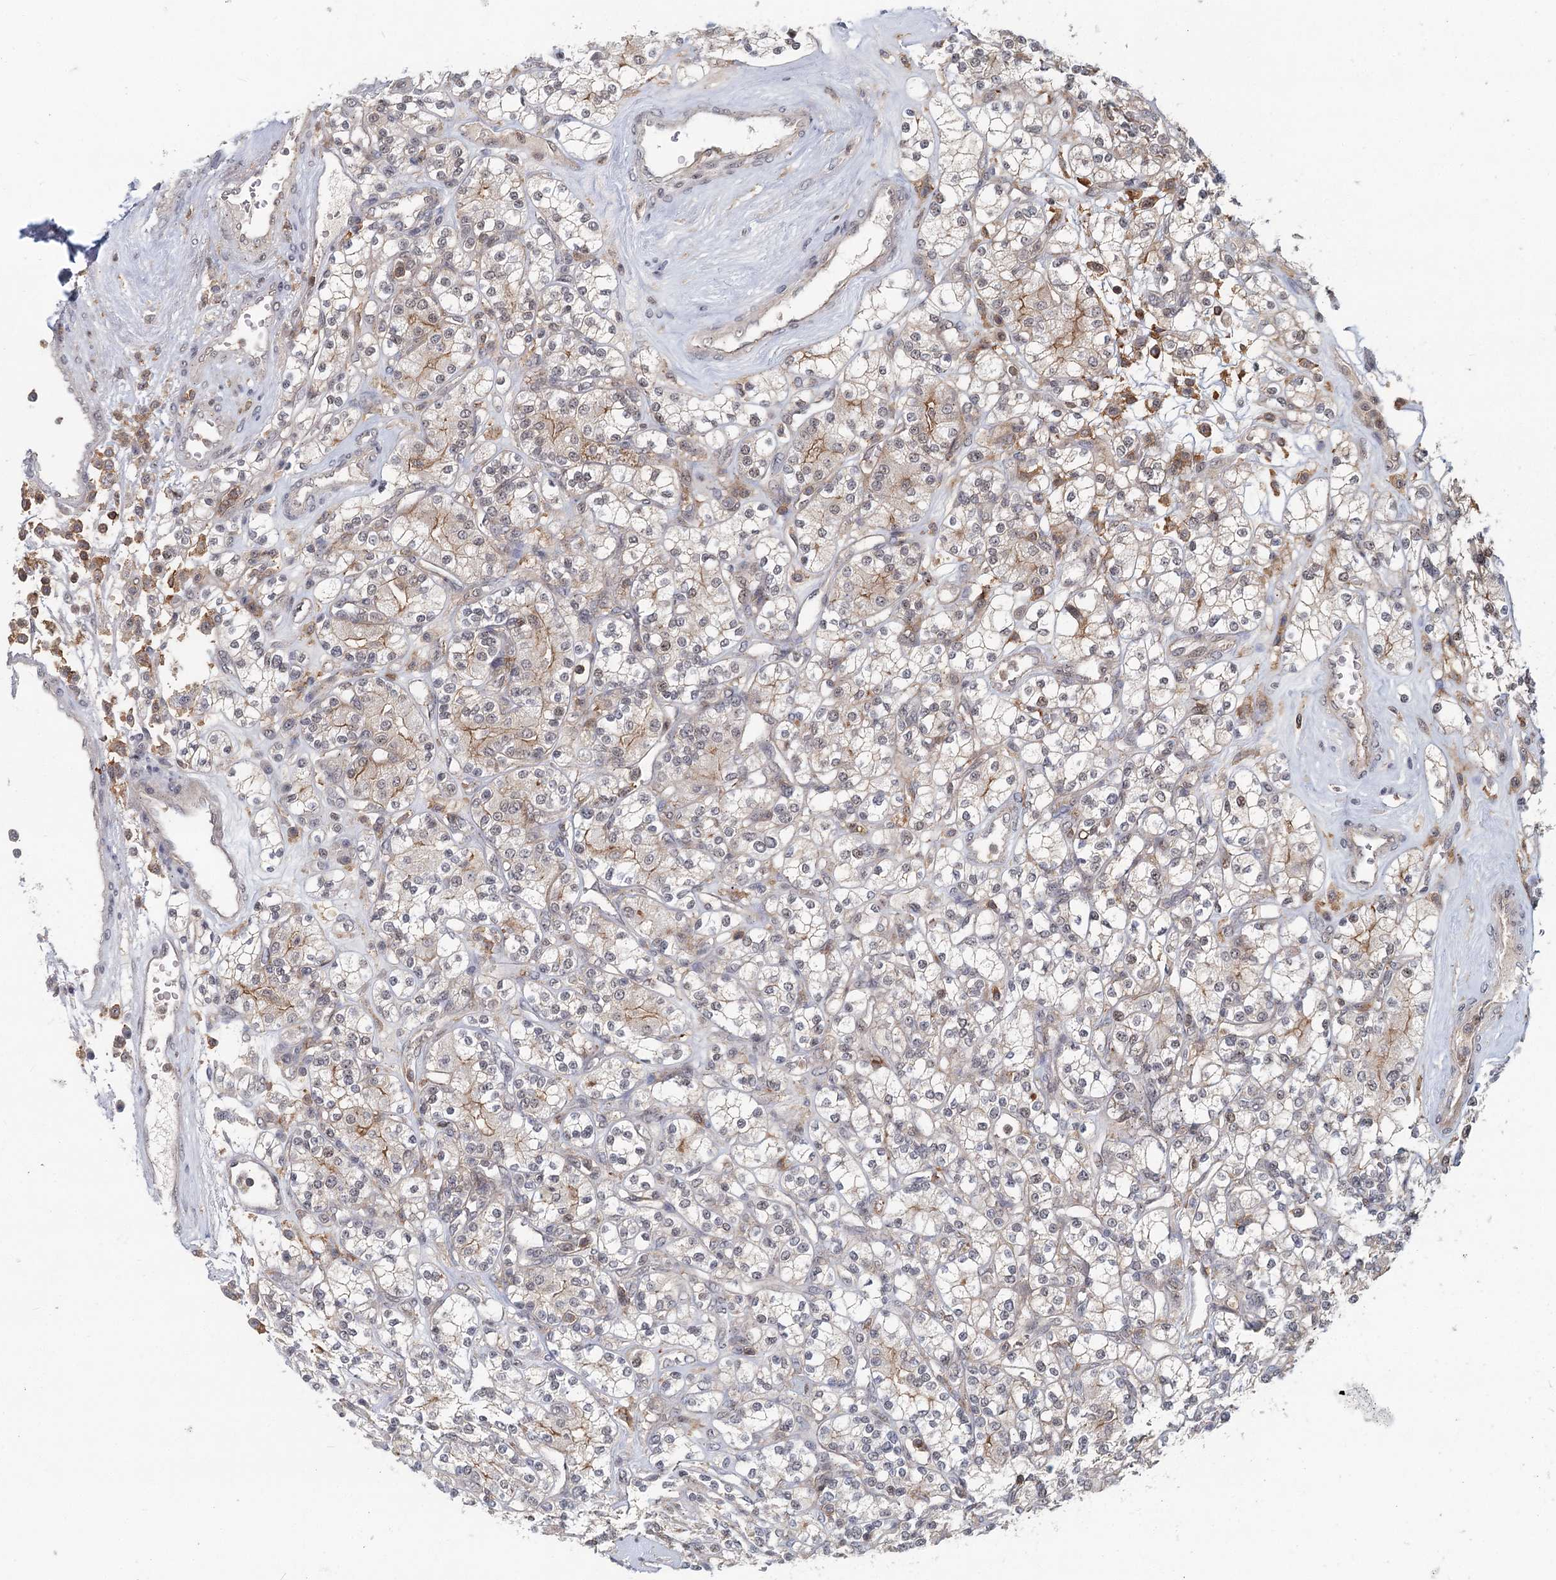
{"staining": {"intensity": "moderate", "quantity": "<25%", "location": "cytoplasmic/membranous"}, "tissue": "renal cancer", "cell_type": "Tumor cells", "image_type": "cancer", "snomed": [{"axis": "morphology", "description": "Adenocarcinoma, NOS"}, {"axis": "topography", "description": "Kidney"}], "caption": "An immunohistochemistry (IHC) histopathology image of neoplastic tissue is shown. Protein staining in brown labels moderate cytoplasmic/membranous positivity in adenocarcinoma (renal) within tumor cells.", "gene": "CDC42SE2", "patient": {"sex": "male", "age": 77}}